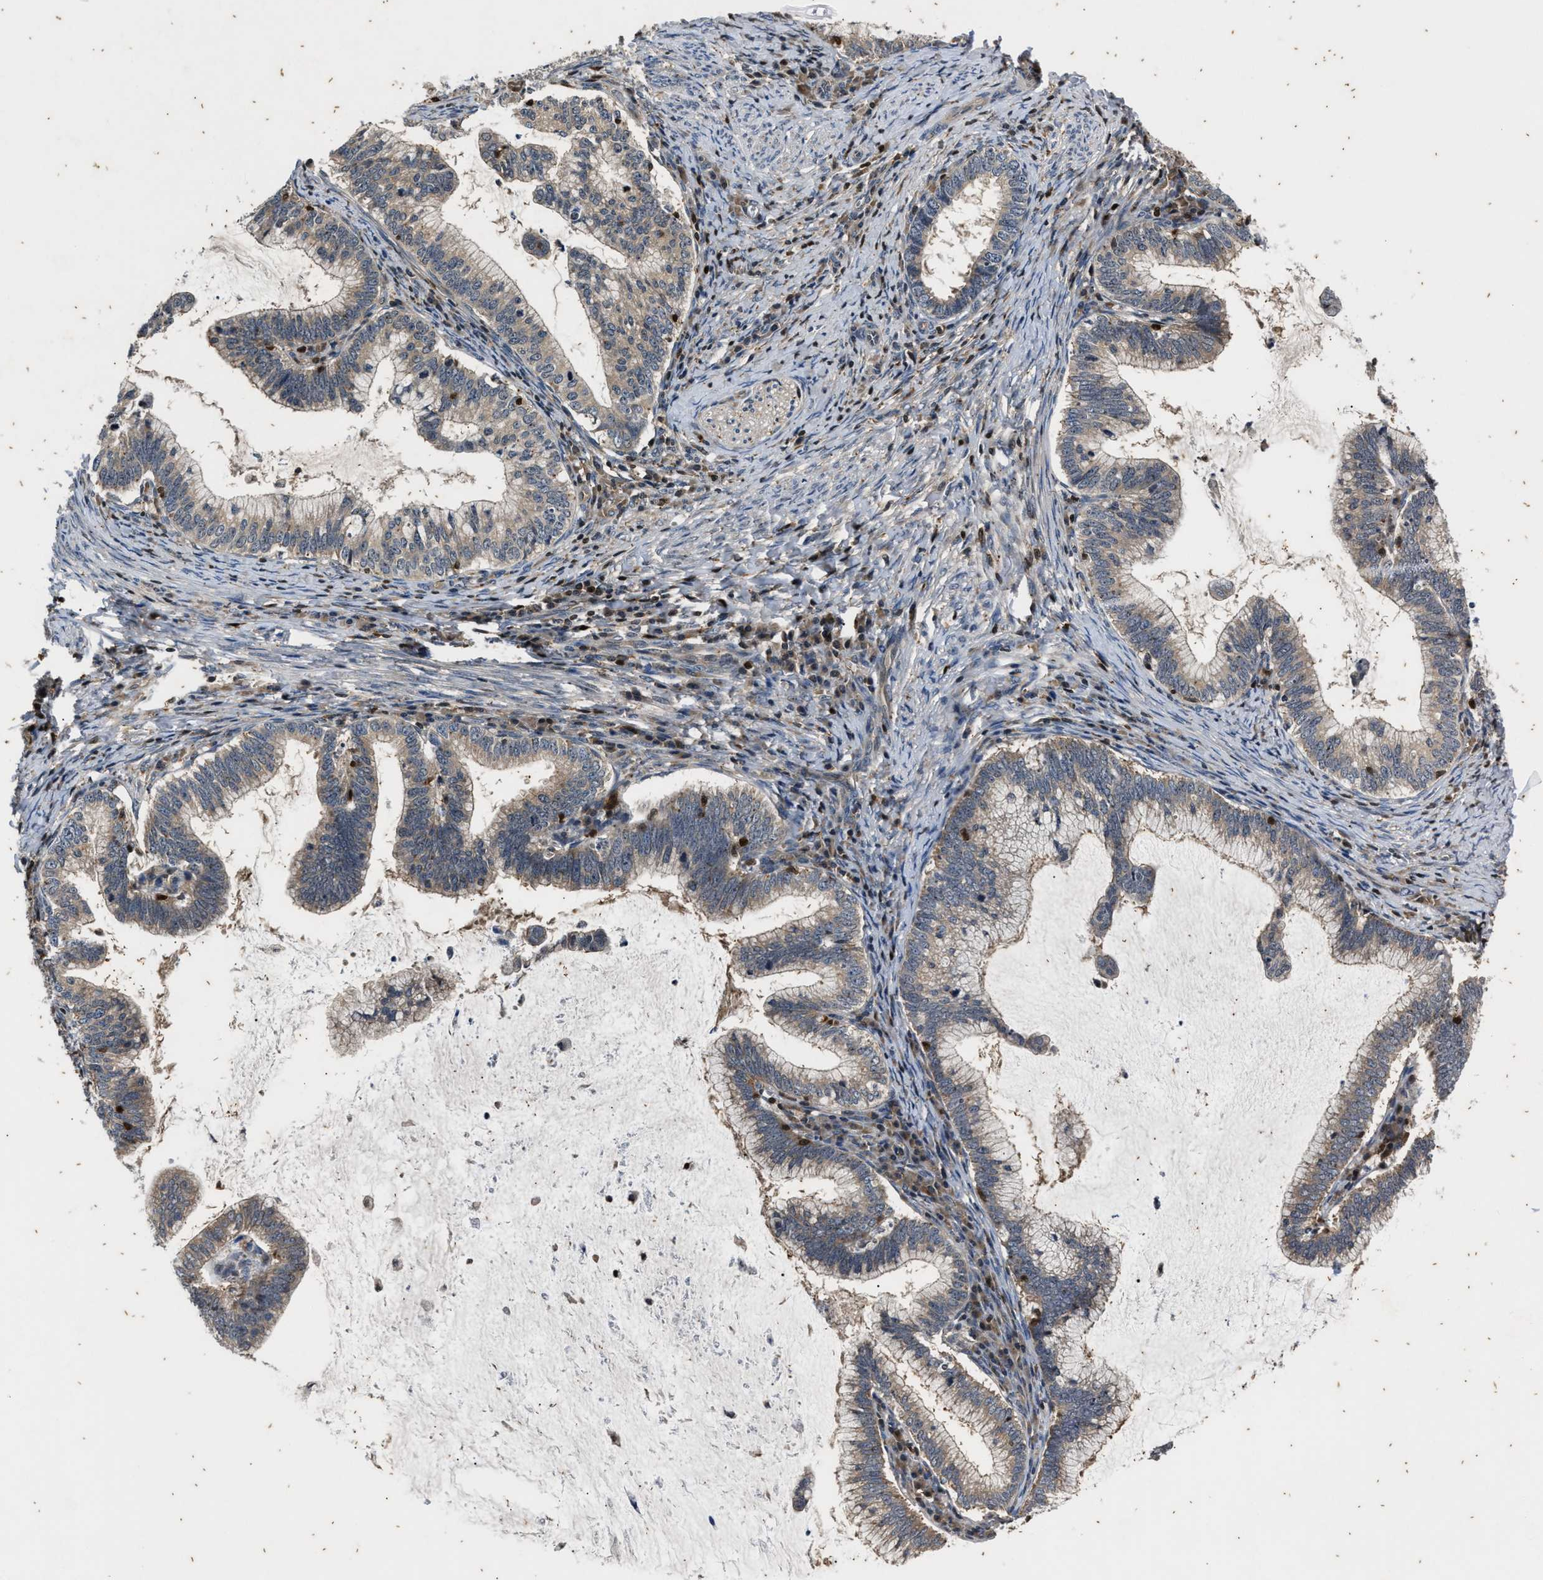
{"staining": {"intensity": "weak", "quantity": ">75%", "location": "cytoplasmic/membranous"}, "tissue": "cervical cancer", "cell_type": "Tumor cells", "image_type": "cancer", "snomed": [{"axis": "morphology", "description": "Adenocarcinoma, NOS"}, {"axis": "topography", "description": "Cervix"}], "caption": "Cervical cancer stained with immunohistochemistry shows weak cytoplasmic/membranous staining in about >75% of tumor cells.", "gene": "PTPN7", "patient": {"sex": "female", "age": 36}}